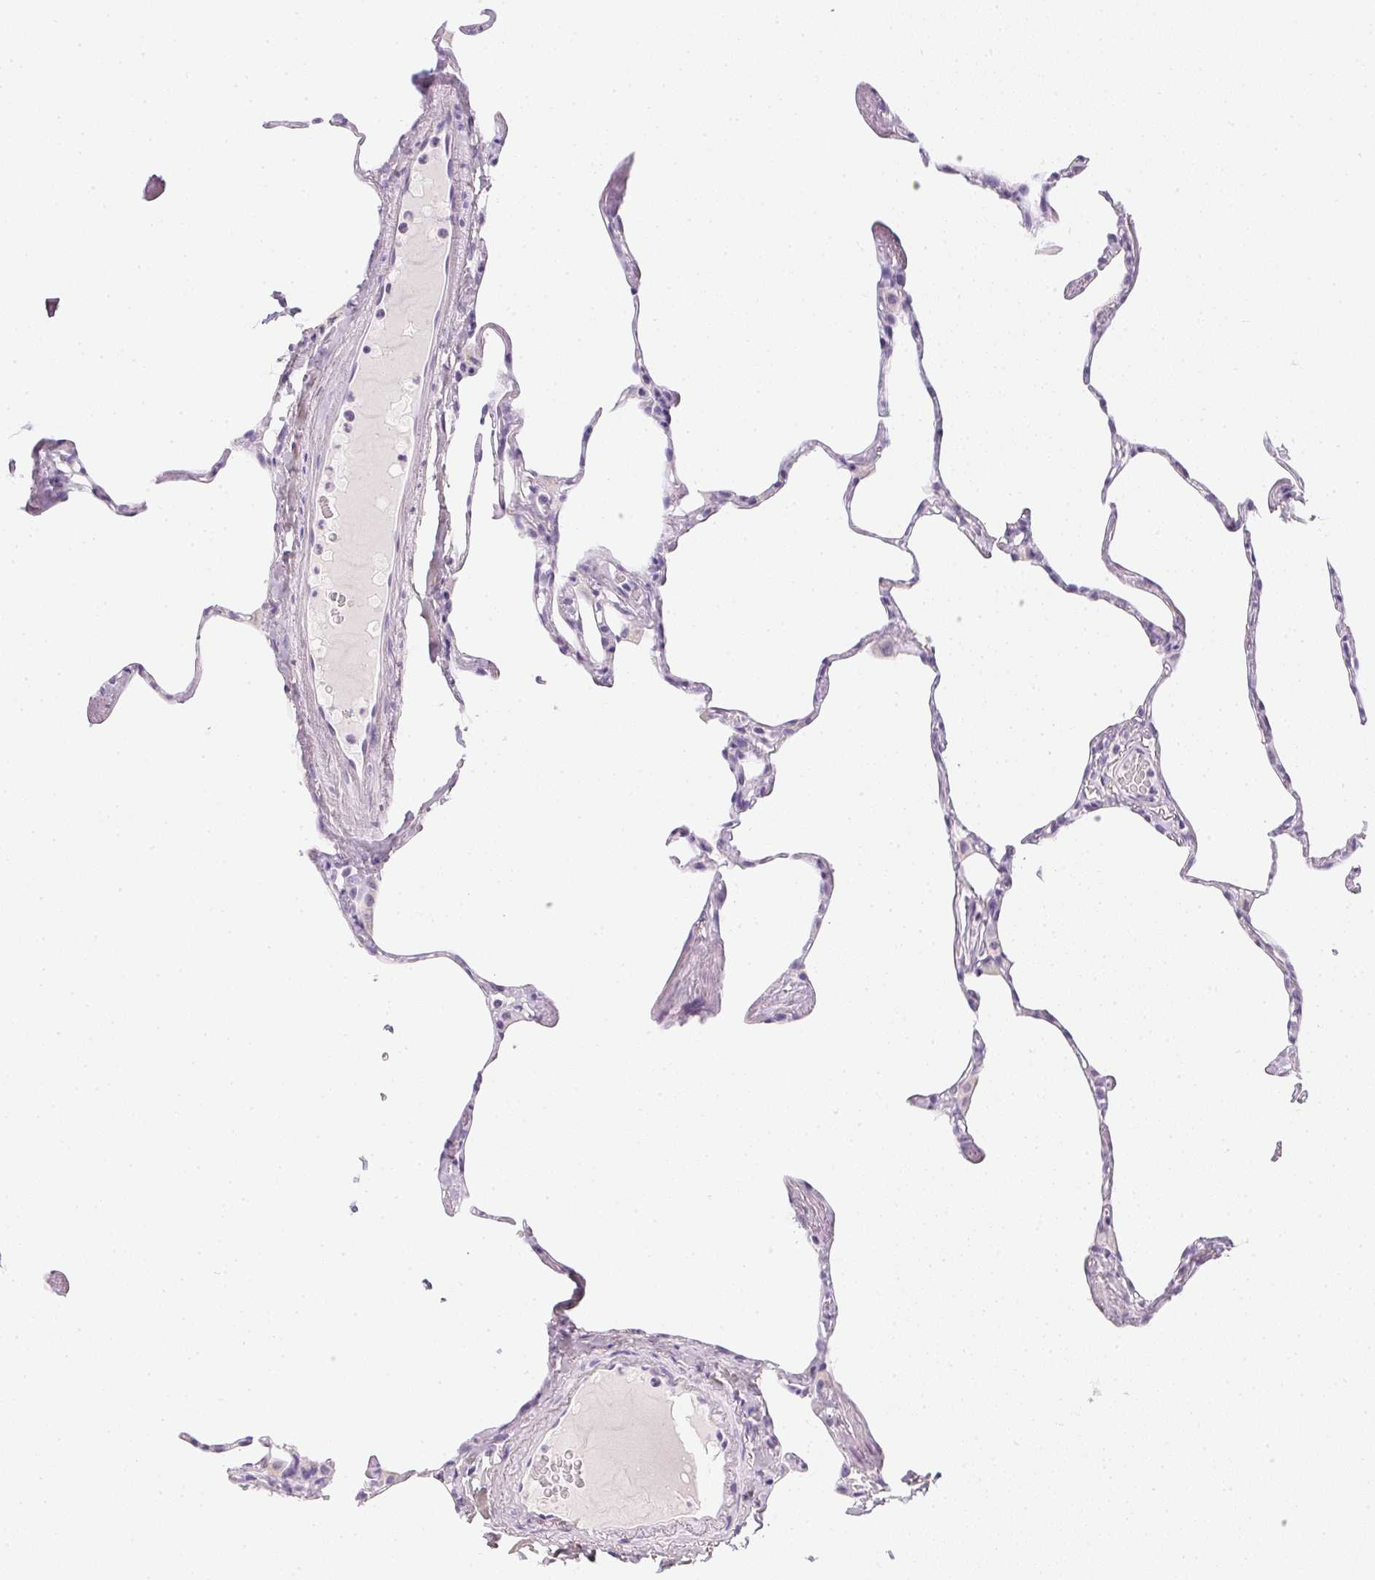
{"staining": {"intensity": "negative", "quantity": "none", "location": "none"}, "tissue": "lung", "cell_type": "Alveolar cells", "image_type": "normal", "snomed": [{"axis": "morphology", "description": "Normal tissue, NOS"}, {"axis": "topography", "description": "Lung"}], "caption": "IHC histopathology image of benign lung stained for a protein (brown), which exhibits no expression in alveolar cells.", "gene": "PPY", "patient": {"sex": "male", "age": 65}}